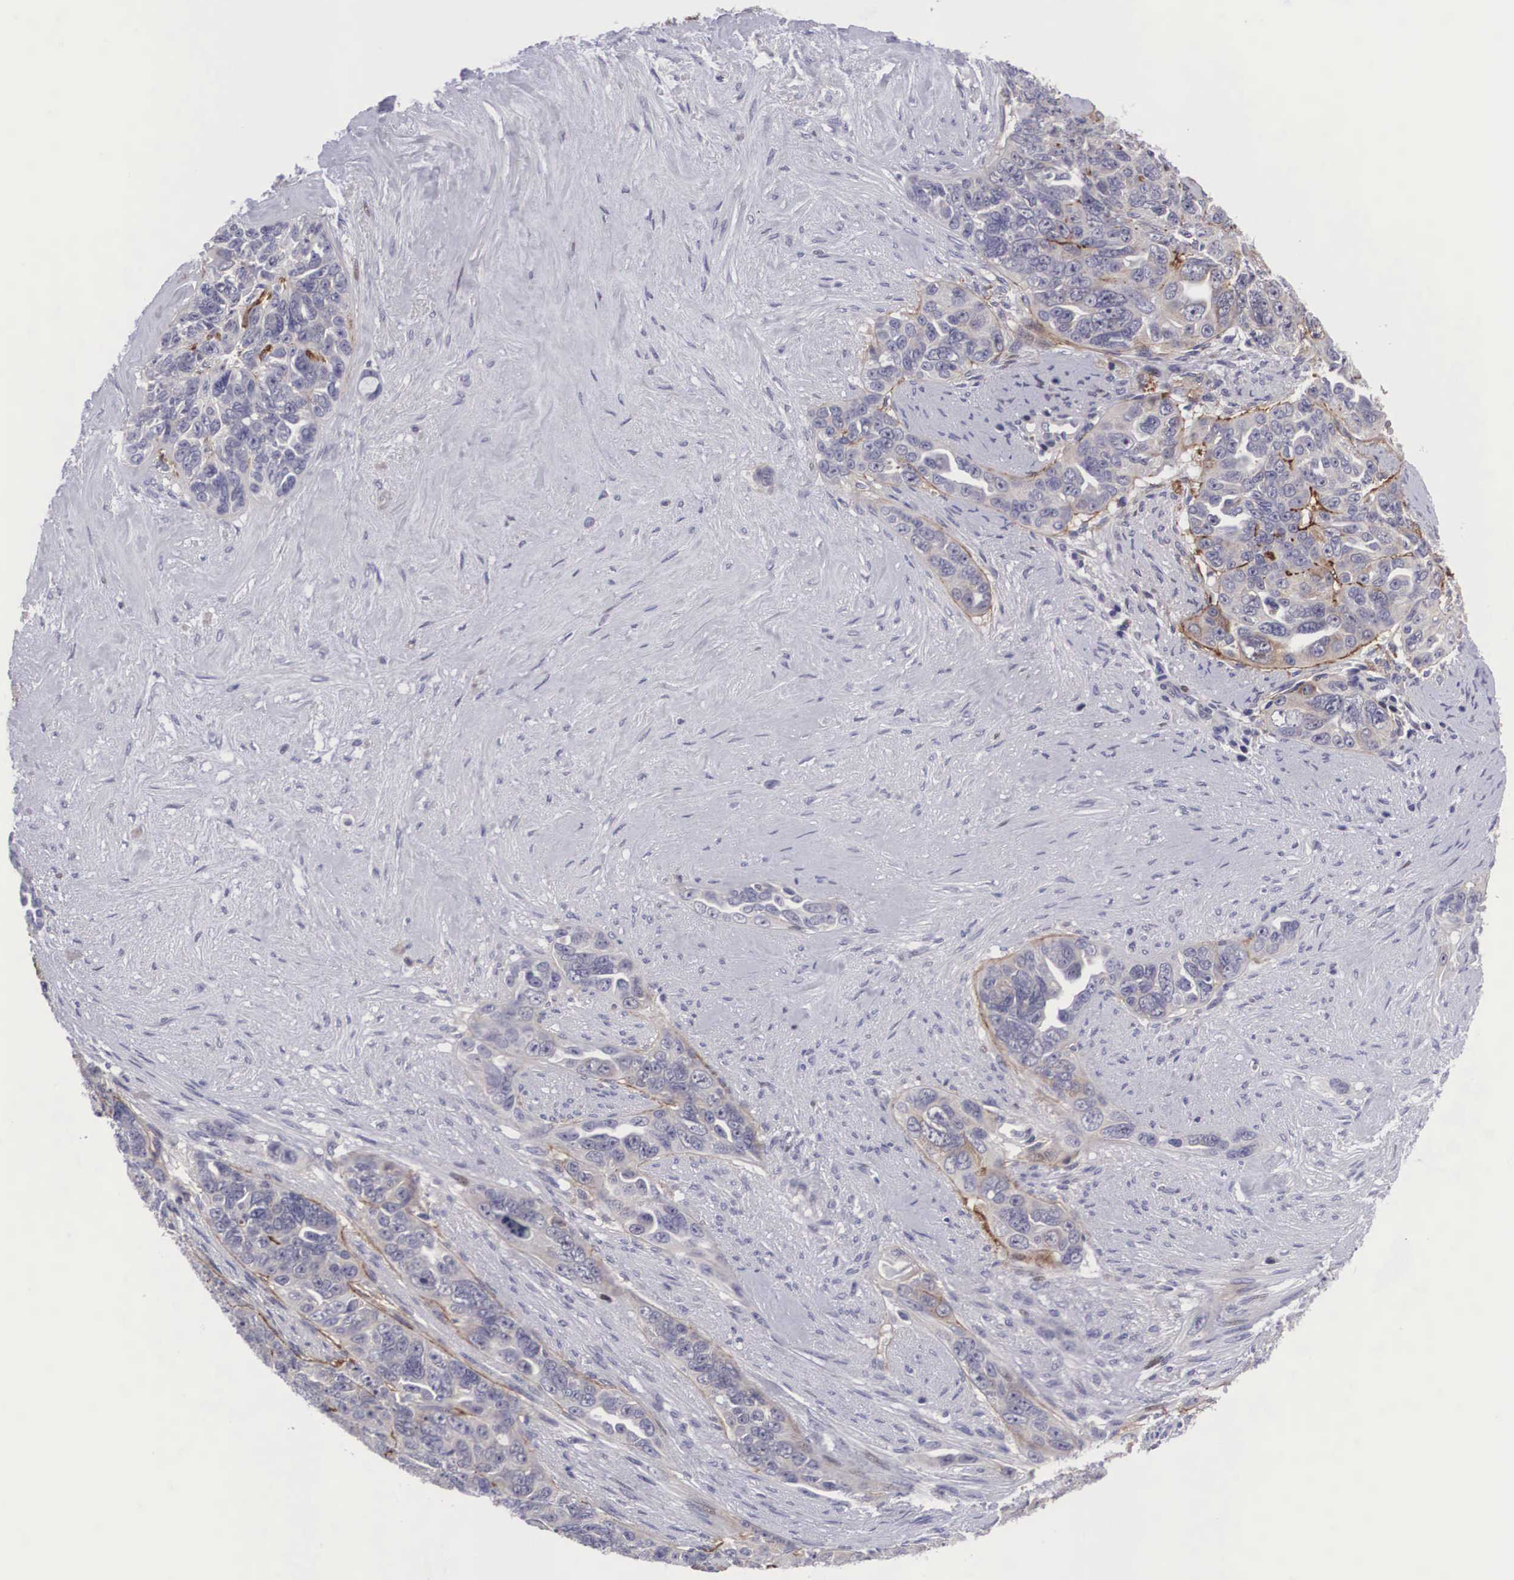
{"staining": {"intensity": "weak", "quantity": "25%-75%", "location": "cytoplasmic/membranous"}, "tissue": "ovarian cancer", "cell_type": "Tumor cells", "image_type": "cancer", "snomed": [{"axis": "morphology", "description": "Cystadenocarcinoma, serous, NOS"}, {"axis": "topography", "description": "Ovary"}], "caption": "Human ovarian cancer stained with a protein marker exhibits weak staining in tumor cells.", "gene": "EMID1", "patient": {"sex": "female", "age": 63}}